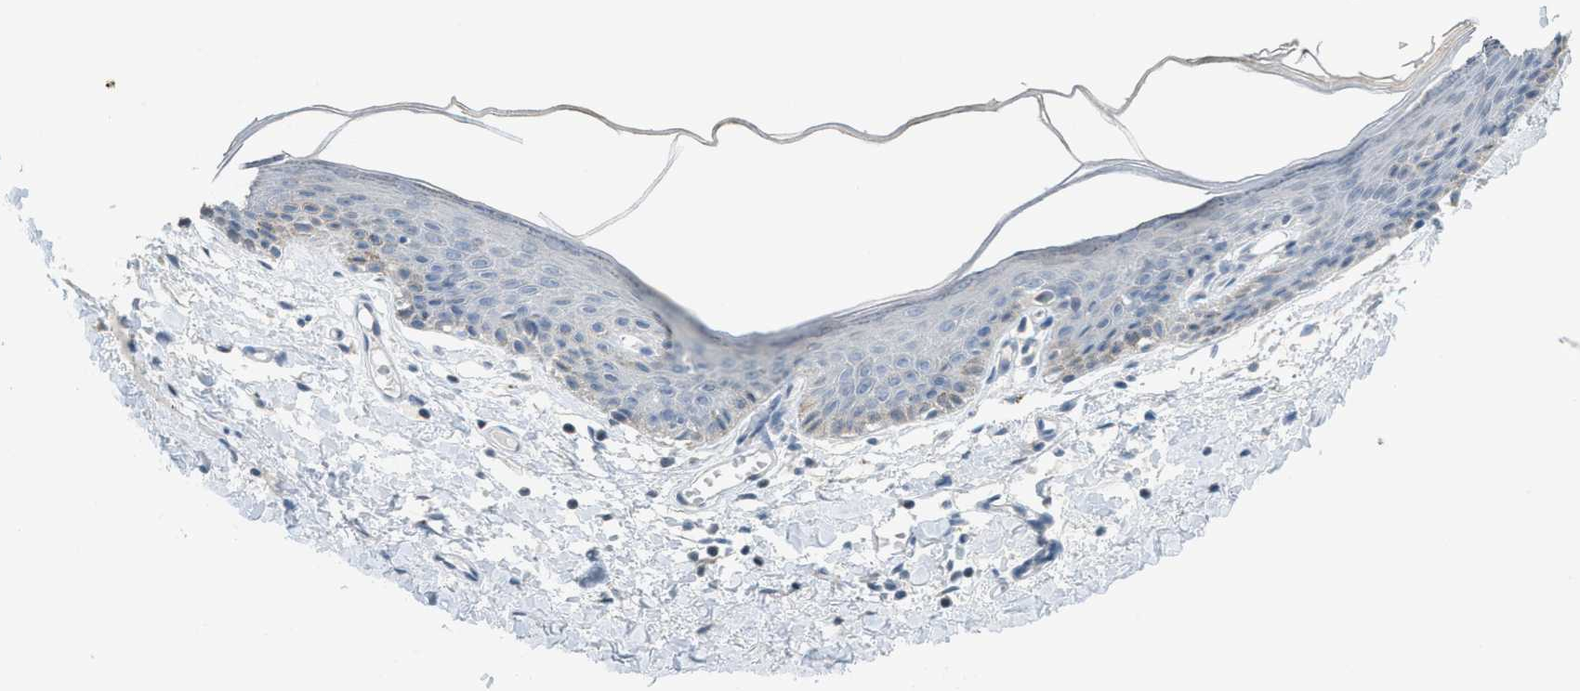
{"staining": {"intensity": "negative", "quantity": "none", "location": "none"}, "tissue": "skin", "cell_type": "Epidermal cells", "image_type": "normal", "snomed": [{"axis": "morphology", "description": "Normal tissue, NOS"}, {"axis": "topography", "description": "Vulva"}], "caption": "Epidermal cells are negative for protein expression in normal human skin. (Stains: DAB immunohistochemistry (IHC) with hematoxylin counter stain, Microscopy: brightfield microscopy at high magnification).", "gene": "TXNDC2", "patient": {"sex": "female", "age": 54}}